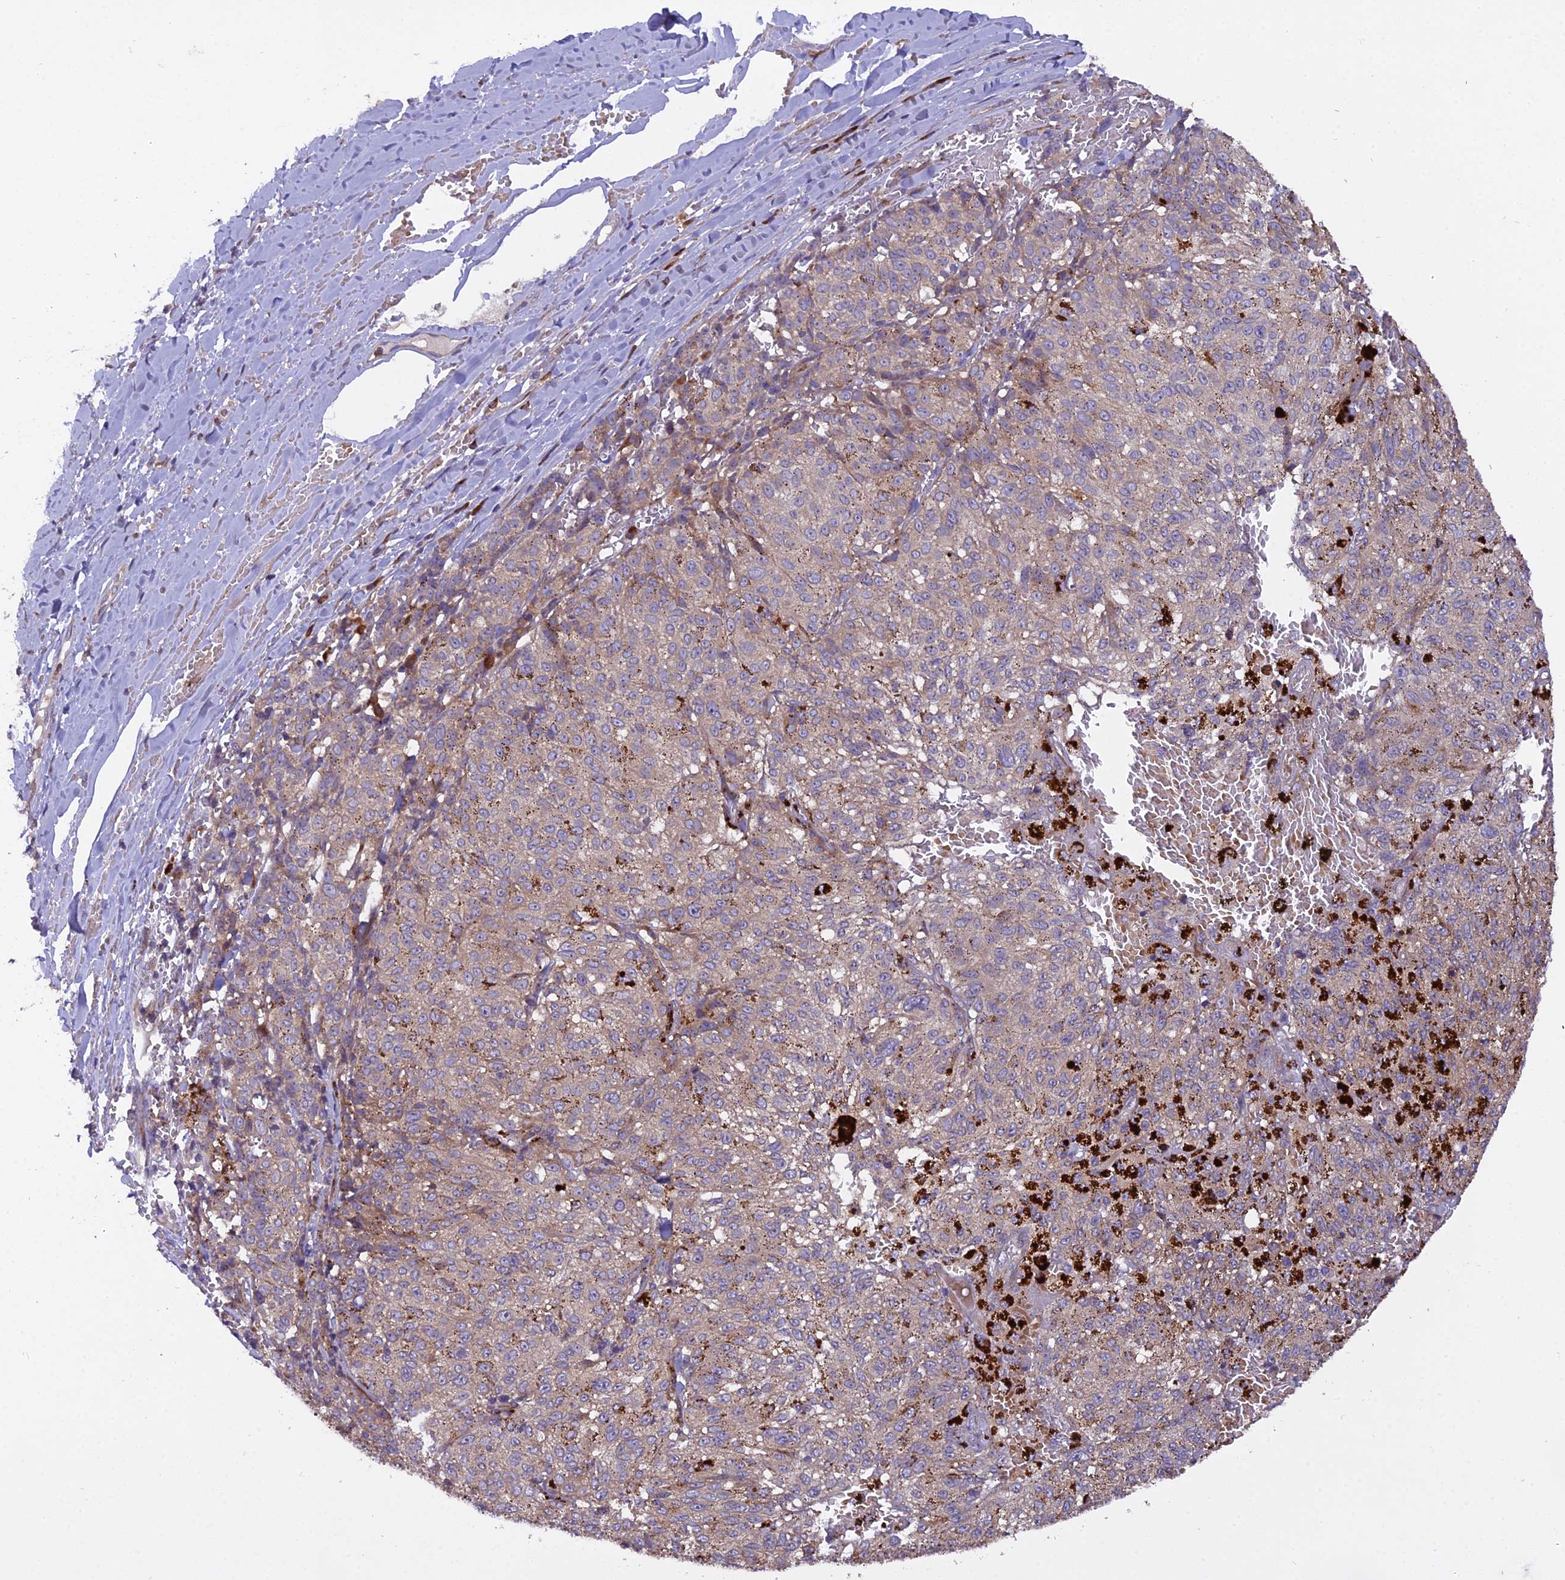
{"staining": {"intensity": "weak", "quantity": "<25%", "location": "cytoplasmic/membranous"}, "tissue": "melanoma", "cell_type": "Tumor cells", "image_type": "cancer", "snomed": [{"axis": "morphology", "description": "Malignant melanoma, NOS"}, {"axis": "topography", "description": "Skin"}], "caption": "This is an IHC photomicrograph of melanoma. There is no expression in tumor cells.", "gene": "CENPL", "patient": {"sex": "female", "age": 72}}